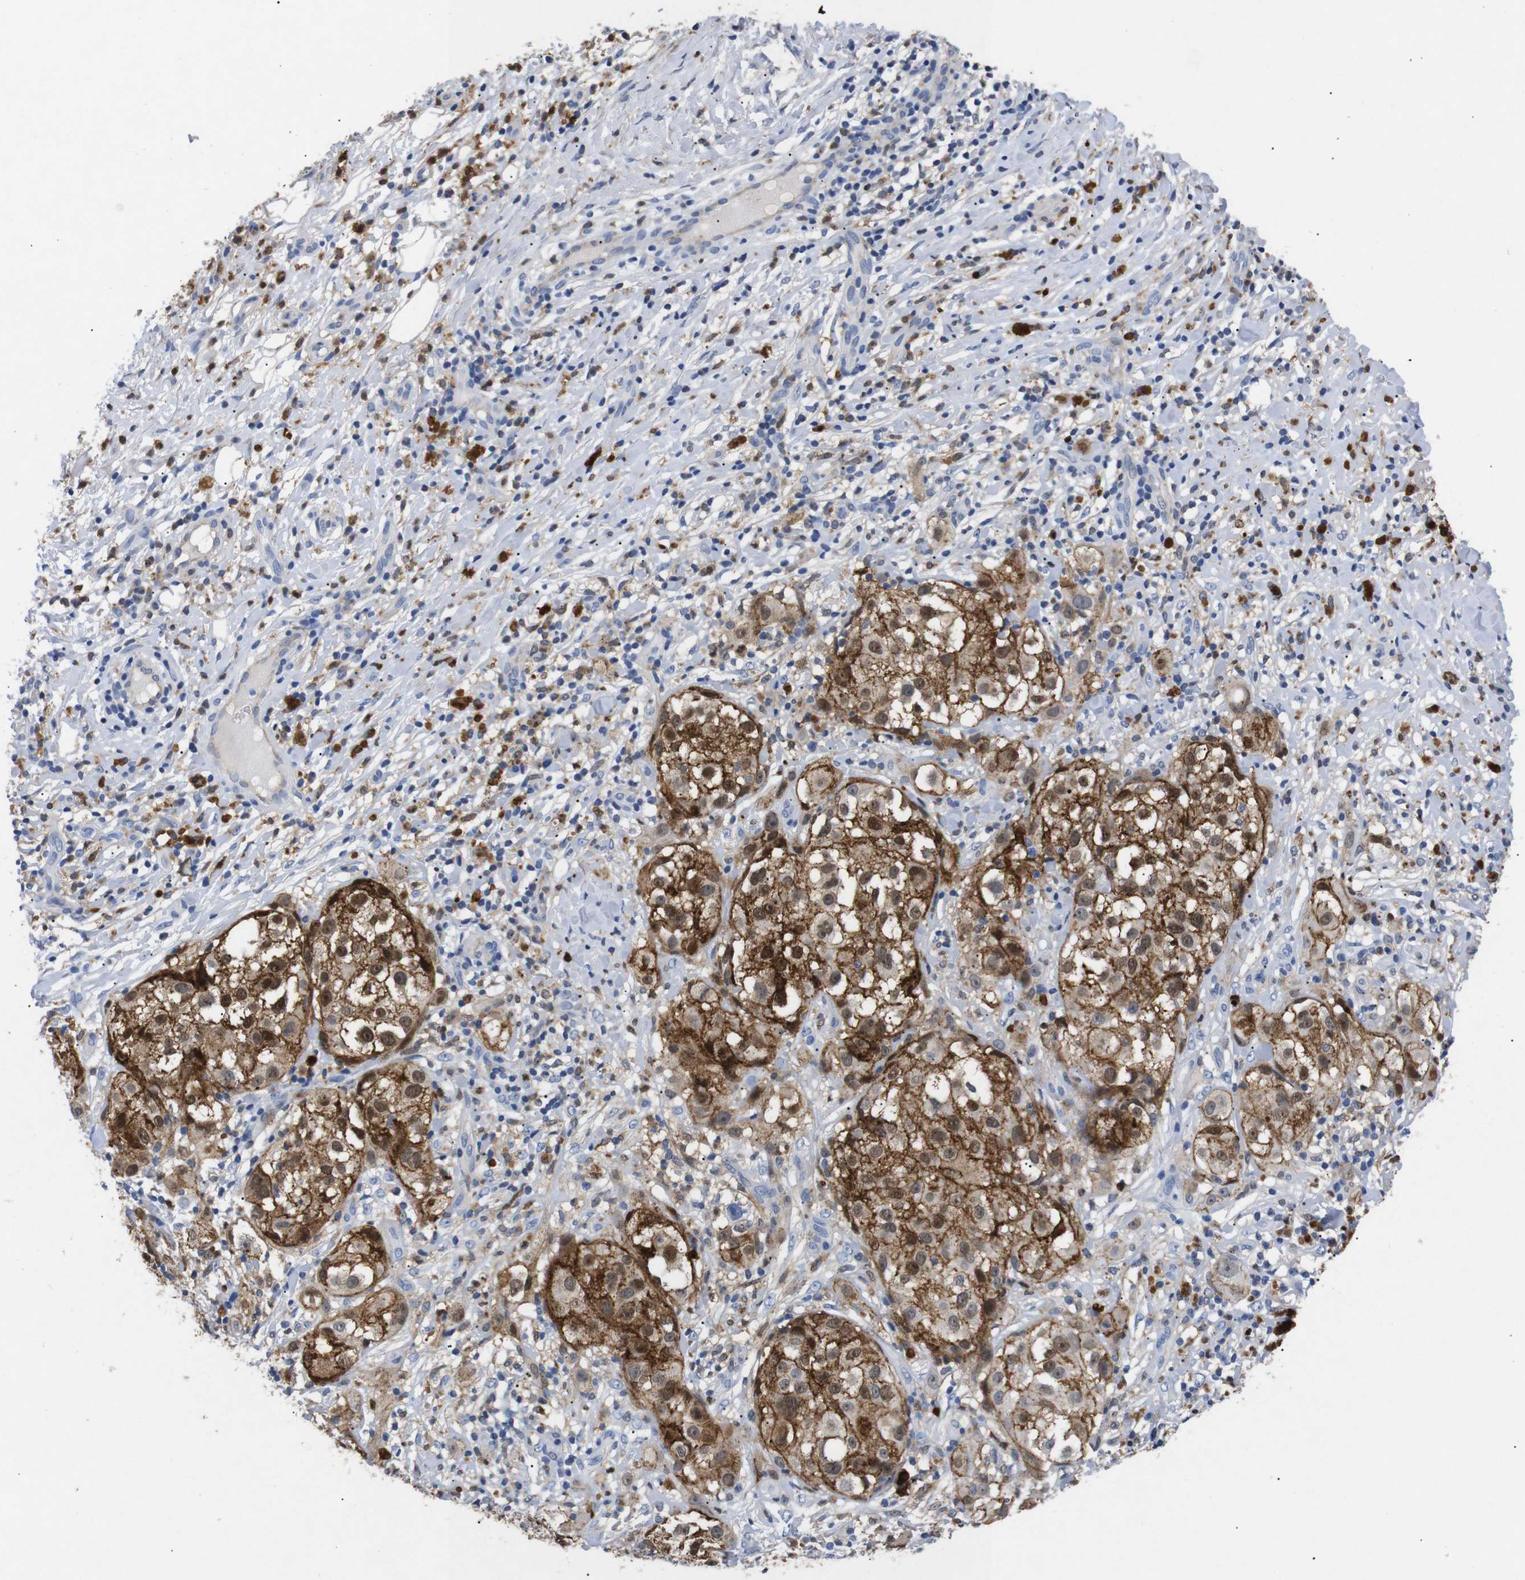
{"staining": {"intensity": "strong", "quantity": ">75%", "location": "cytoplasmic/membranous,nuclear"}, "tissue": "melanoma", "cell_type": "Tumor cells", "image_type": "cancer", "snomed": [{"axis": "morphology", "description": "Necrosis, NOS"}, {"axis": "morphology", "description": "Malignant melanoma, NOS"}, {"axis": "topography", "description": "Skin"}], "caption": "Protein expression analysis of human malignant melanoma reveals strong cytoplasmic/membranous and nuclear expression in approximately >75% of tumor cells. The staining was performed using DAB (3,3'-diaminobenzidine), with brown indicating positive protein expression. Nuclei are stained blue with hematoxylin.", "gene": "SDCBP", "patient": {"sex": "female", "age": 87}}